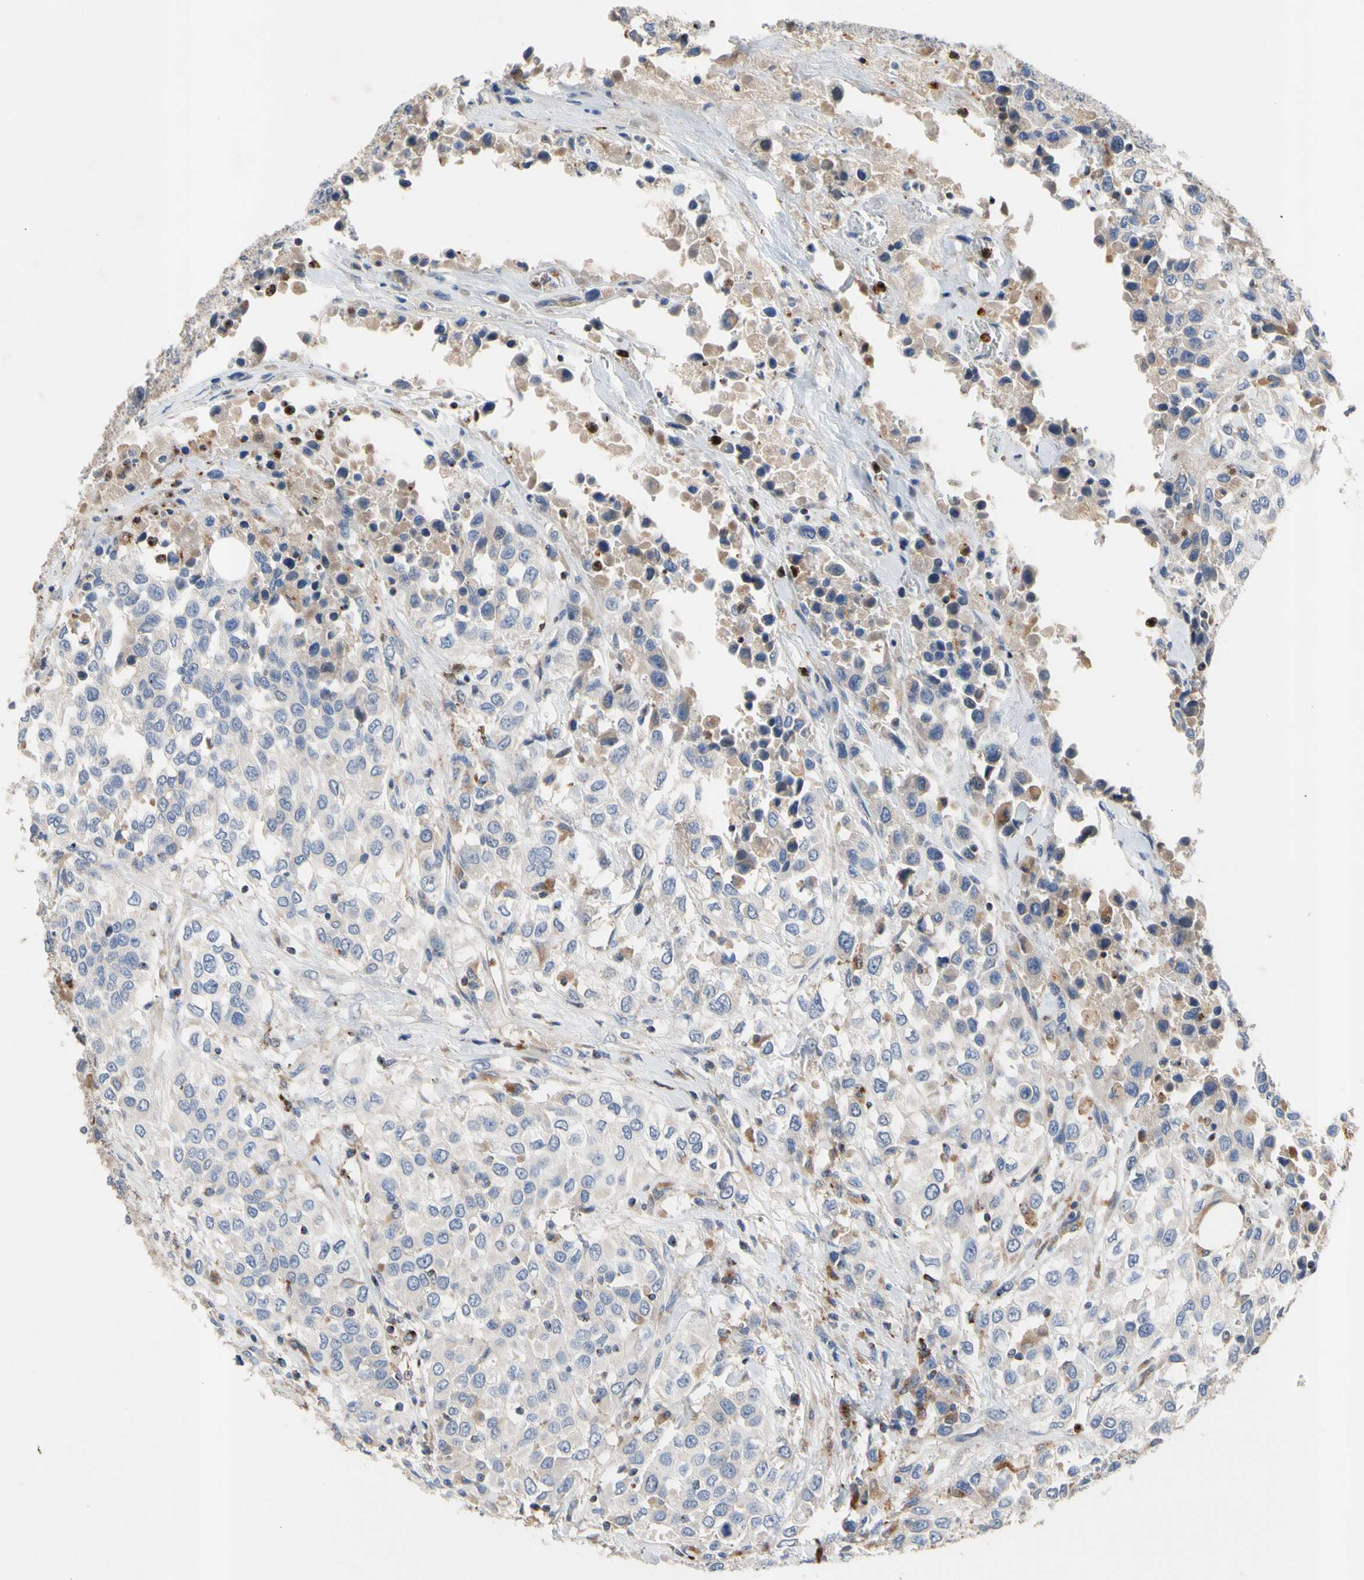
{"staining": {"intensity": "negative", "quantity": "none", "location": "none"}, "tissue": "urothelial cancer", "cell_type": "Tumor cells", "image_type": "cancer", "snomed": [{"axis": "morphology", "description": "Urothelial carcinoma, High grade"}, {"axis": "topography", "description": "Urinary bladder"}], "caption": "A high-resolution image shows IHC staining of urothelial carcinoma (high-grade), which demonstrates no significant staining in tumor cells.", "gene": "ADA2", "patient": {"sex": "female", "age": 80}}